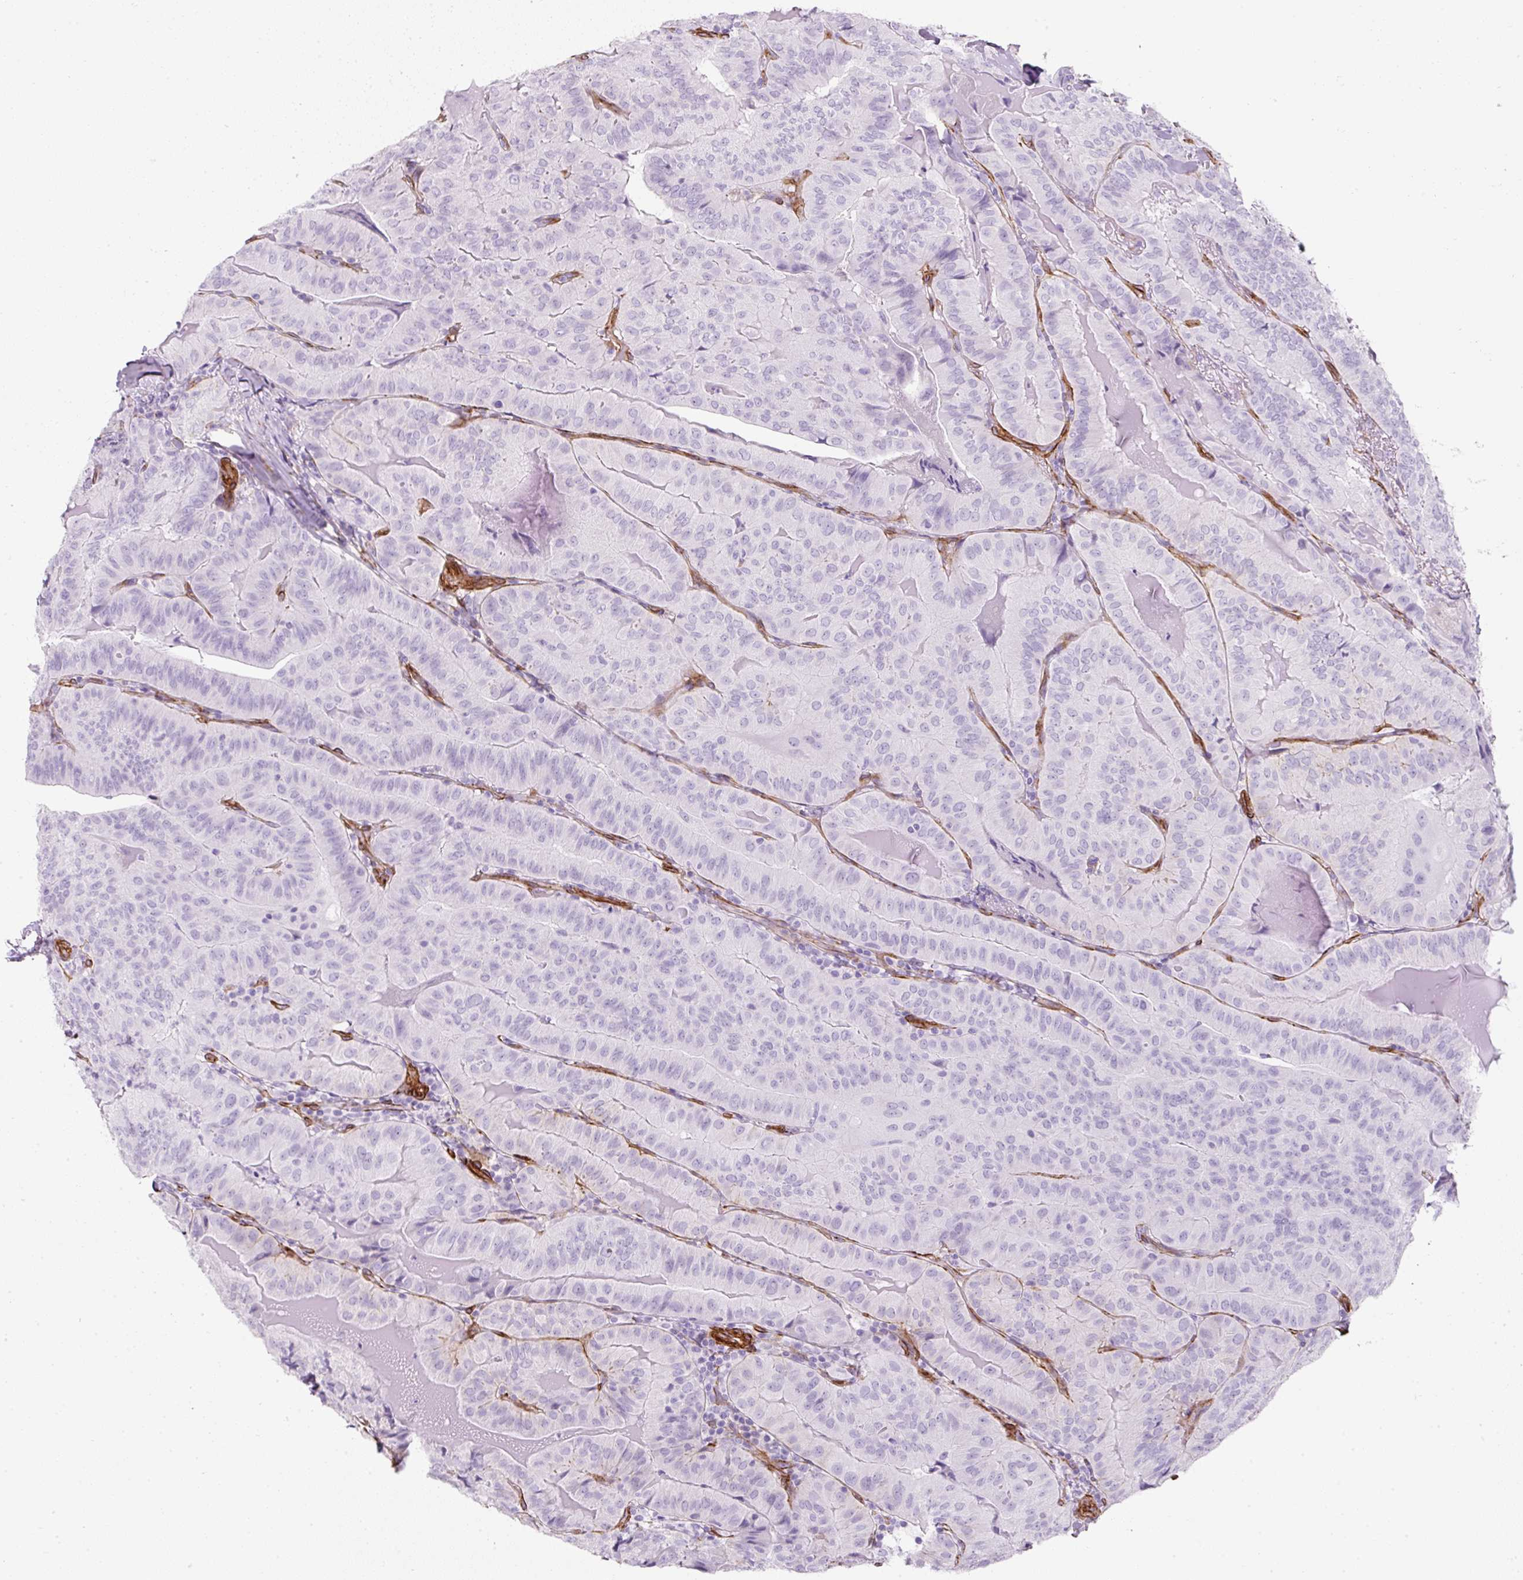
{"staining": {"intensity": "negative", "quantity": "none", "location": "none"}, "tissue": "thyroid cancer", "cell_type": "Tumor cells", "image_type": "cancer", "snomed": [{"axis": "morphology", "description": "Papillary adenocarcinoma, NOS"}, {"axis": "topography", "description": "Thyroid gland"}], "caption": "Immunohistochemical staining of human thyroid cancer (papillary adenocarcinoma) demonstrates no significant expression in tumor cells. (DAB (3,3'-diaminobenzidine) immunohistochemistry (IHC) with hematoxylin counter stain).", "gene": "CAVIN3", "patient": {"sex": "female", "age": 68}}